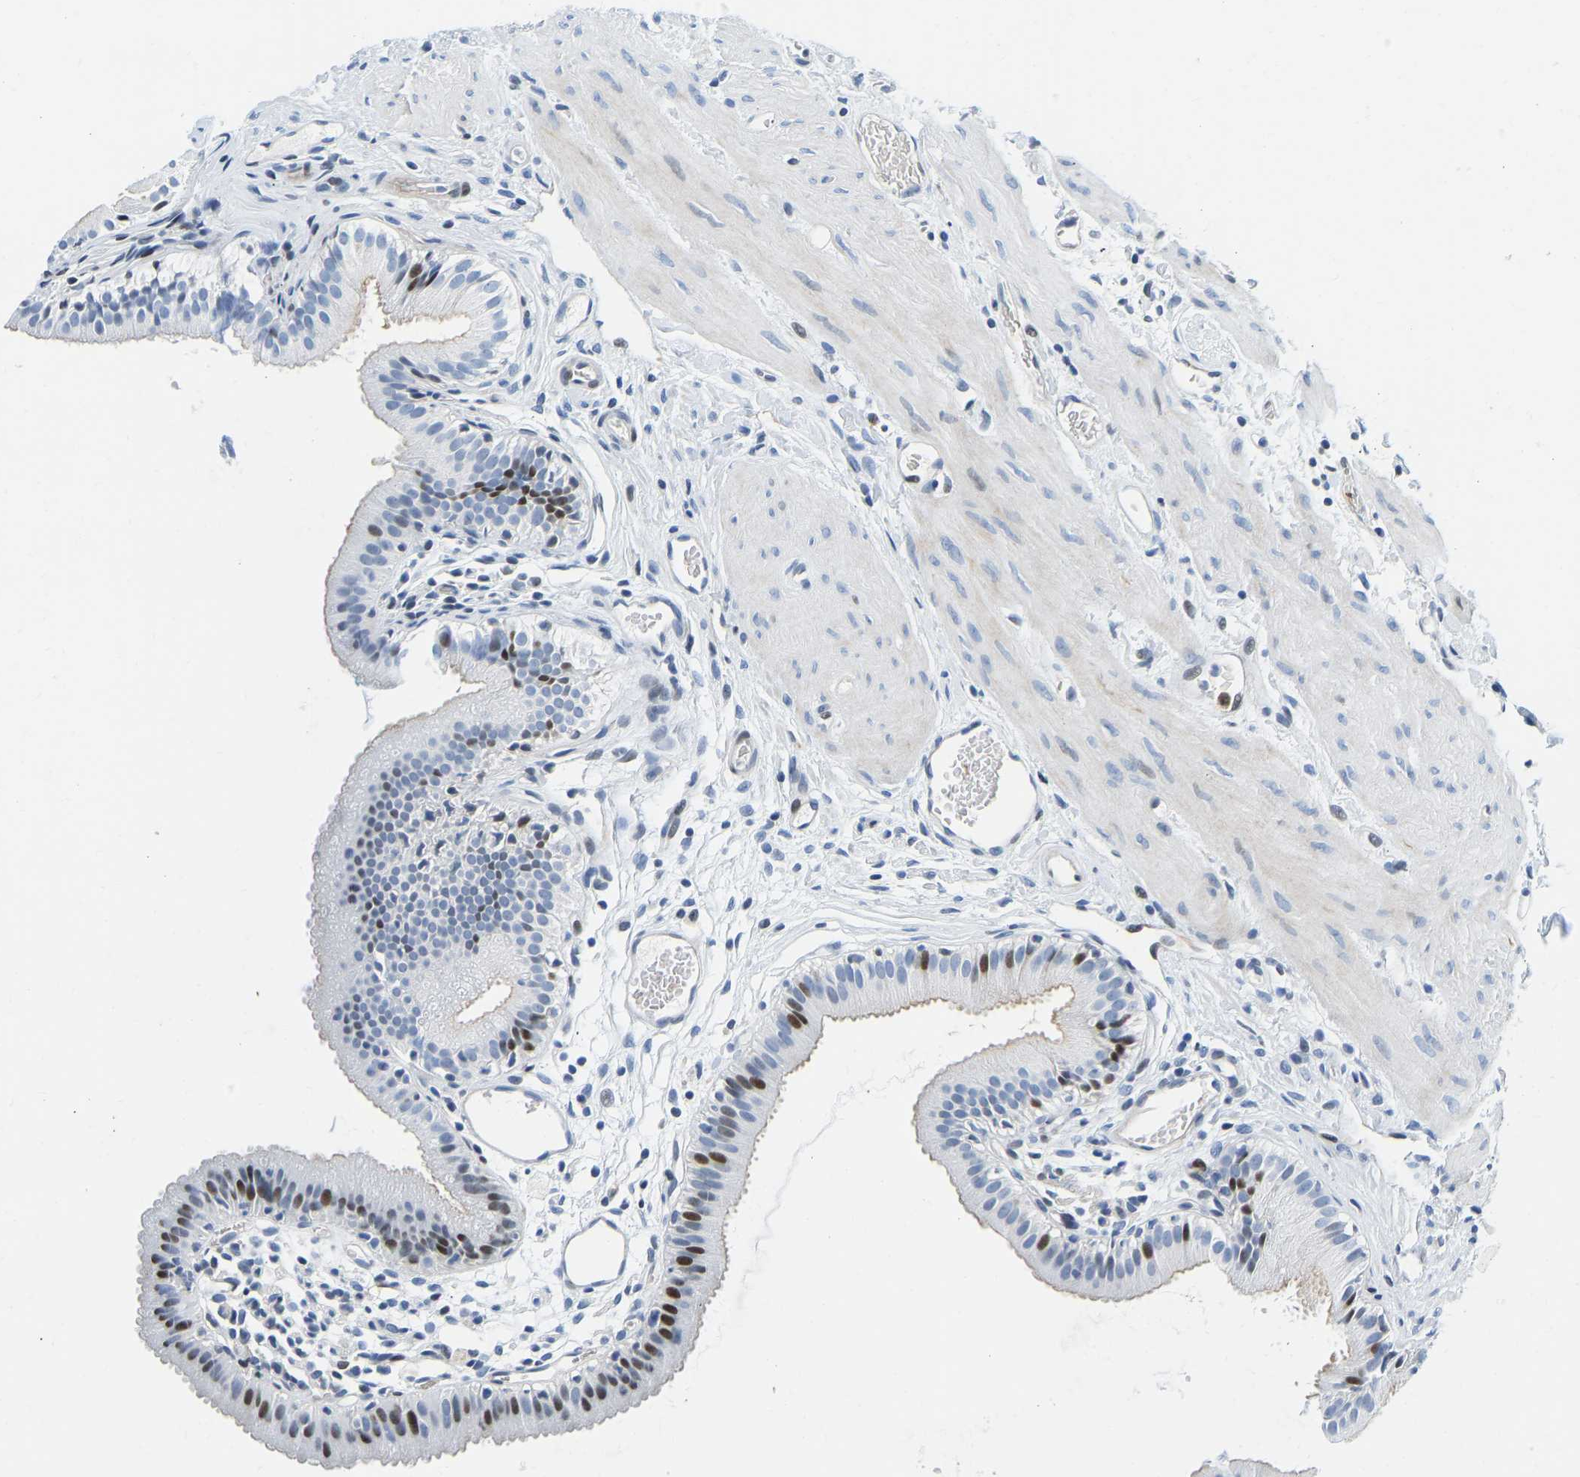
{"staining": {"intensity": "moderate", "quantity": "<25%", "location": "nuclear"}, "tissue": "gallbladder", "cell_type": "Glandular cells", "image_type": "normal", "snomed": [{"axis": "morphology", "description": "Normal tissue, NOS"}, {"axis": "topography", "description": "Gallbladder"}], "caption": "Immunohistochemical staining of normal gallbladder exhibits moderate nuclear protein staining in approximately <25% of glandular cells. The staining was performed using DAB (3,3'-diaminobenzidine) to visualize the protein expression in brown, while the nuclei were stained in blue with hematoxylin (Magnification: 20x).", "gene": "HDAC5", "patient": {"sex": "female", "age": 26}}